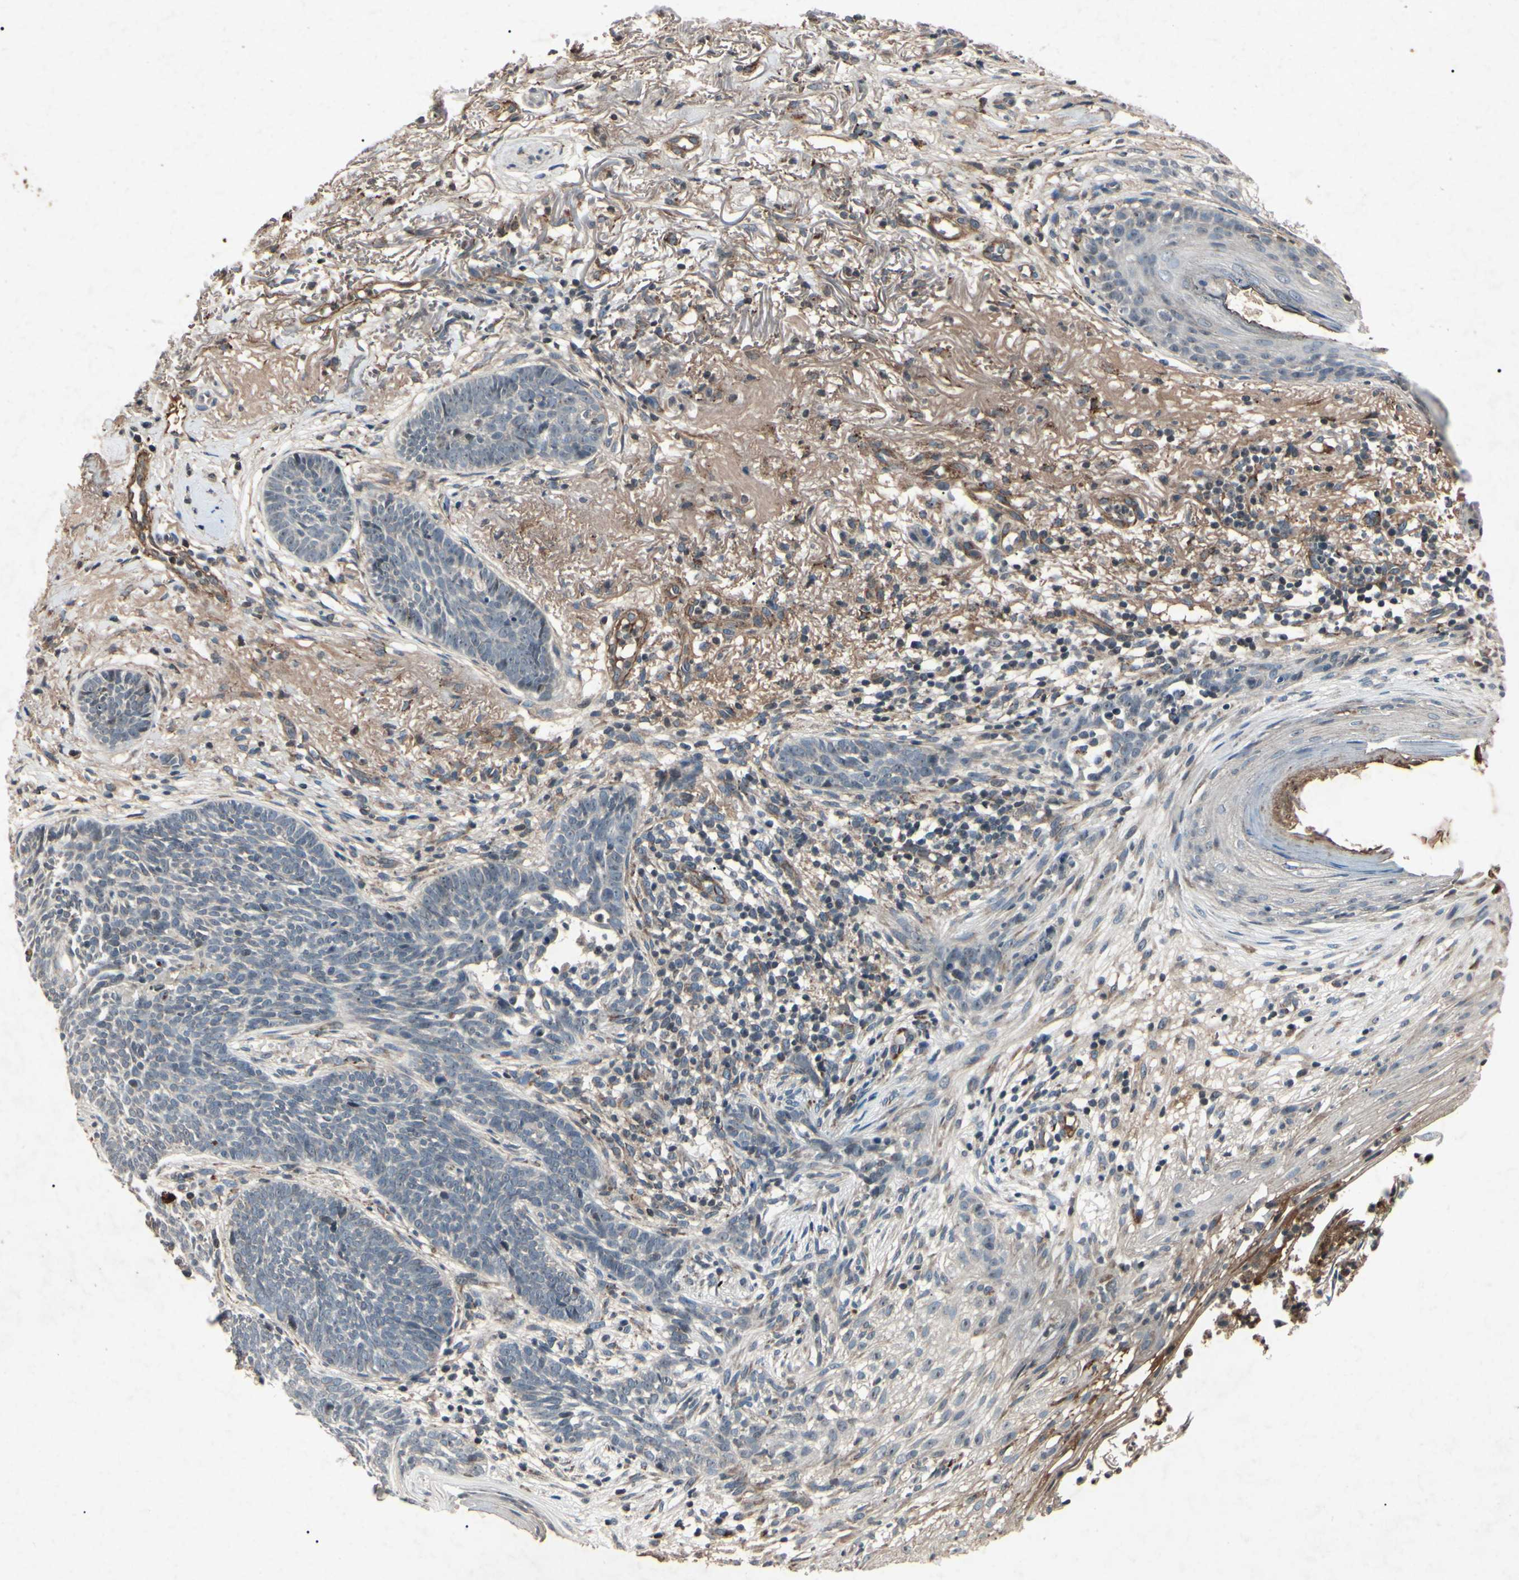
{"staining": {"intensity": "negative", "quantity": "none", "location": "none"}, "tissue": "skin cancer", "cell_type": "Tumor cells", "image_type": "cancer", "snomed": [{"axis": "morphology", "description": "Basal cell carcinoma"}, {"axis": "topography", "description": "Skin"}], "caption": "Immunohistochemical staining of basal cell carcinoma (skin) exhibits no significant staining in tumor cells. (DAB immunohistochemistry, high magnification).", "gene": "AEBP1", "patient": {"sex": "female", "age": 70}}